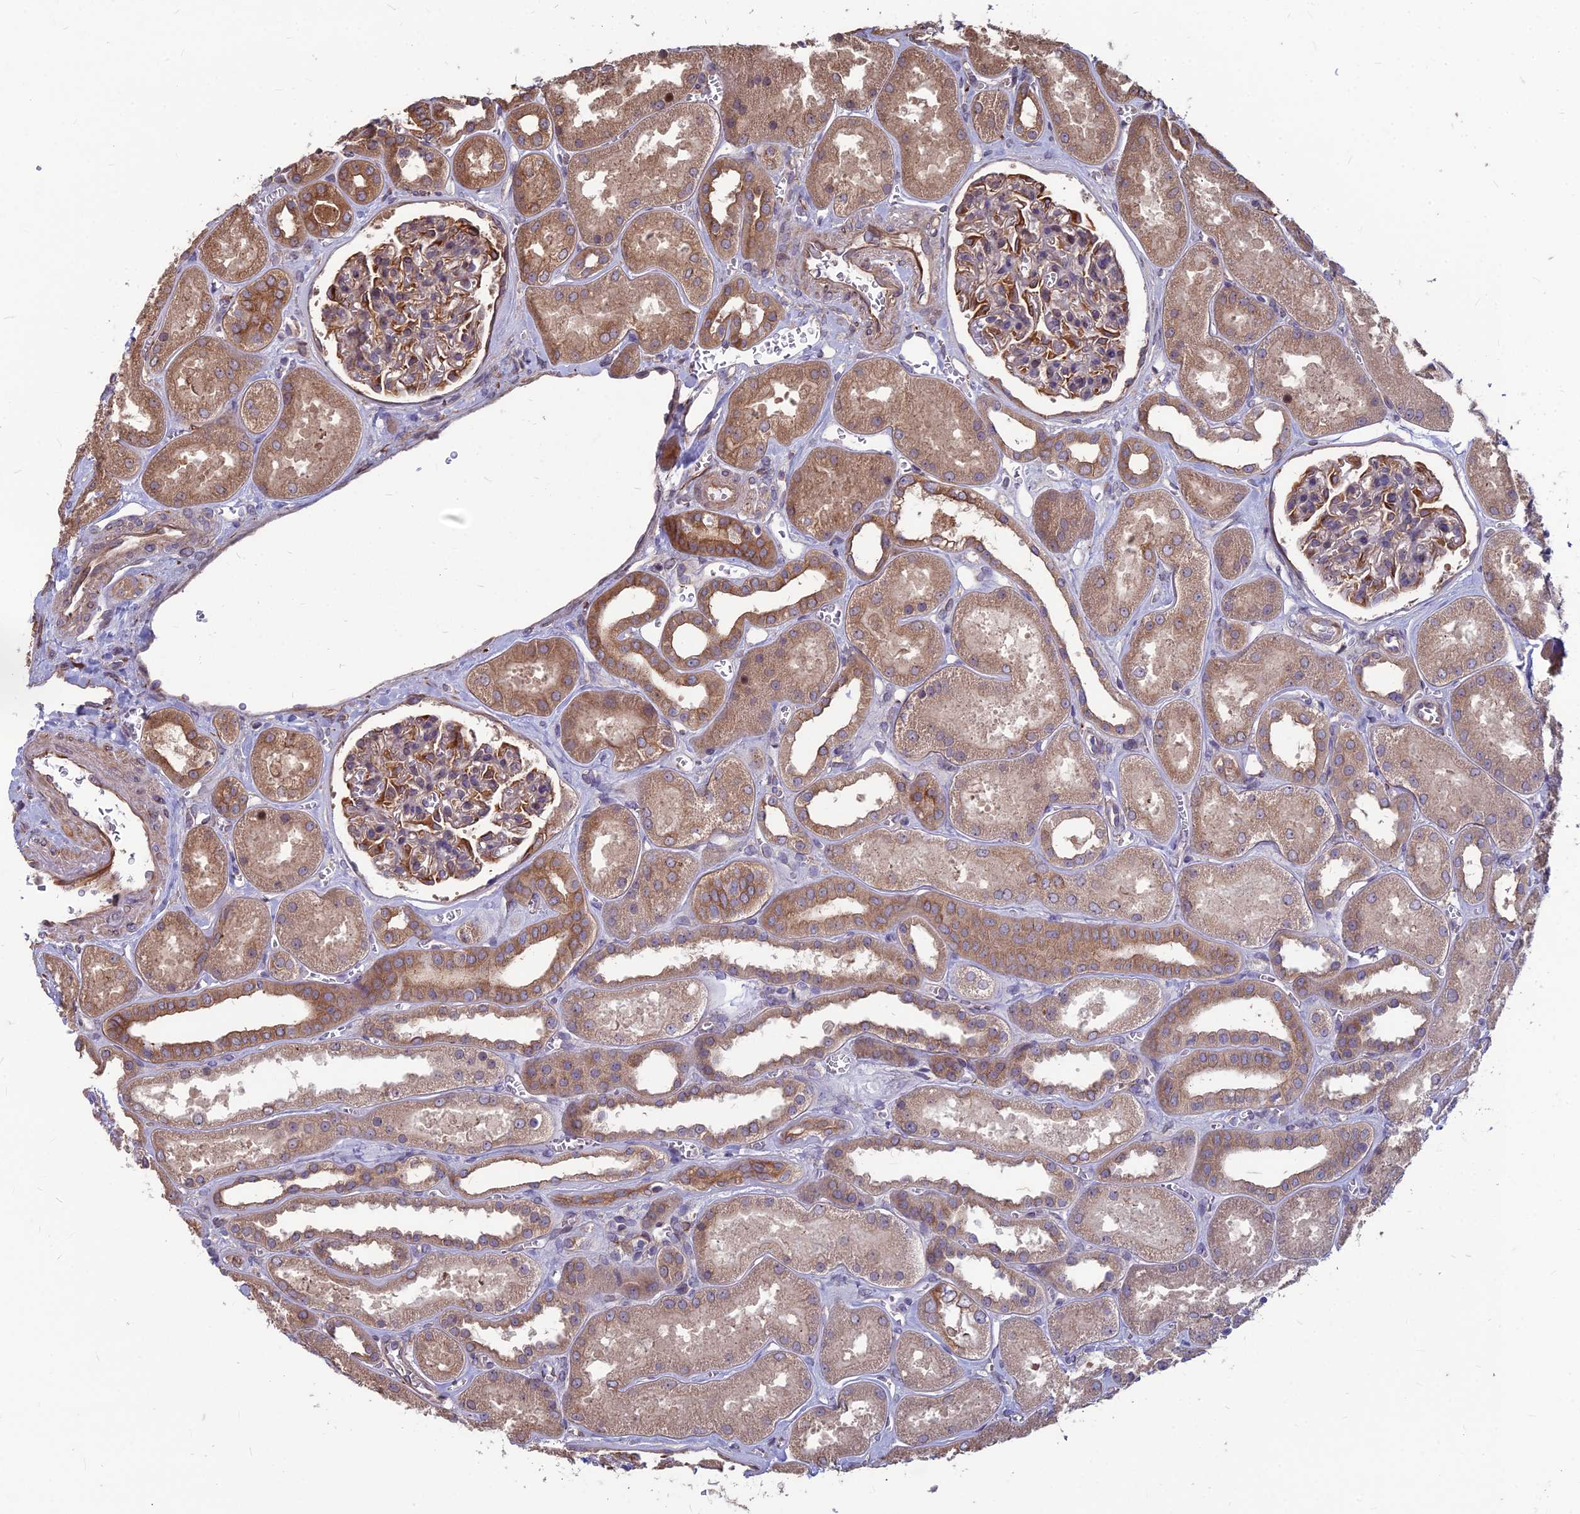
{"staining": {"intensity": "strong", "quantity": "<25%", "location": "cytoplasmic/membranous"}, "tissue": "kidney", "cell_type": "Cells in glomeruli", "image_type": "normal", "snomed": [{"axis": "morphology", "description": "Normal tissue, NOS"}, {"axis": "morphology", "description": "Adenocarcinoma, NOS"}, {"axis": "topography", "description": "Kidney"}], "caption": "Immunohistochemistry image of benign human kidney stained for a protein (brown), which exhibits medium levels of strong cytoplasmic/membranous positivity in about <25% of cells in glomeruli.", "gene": "LSM6", "patient": {"sex": "female", "age": 68}}